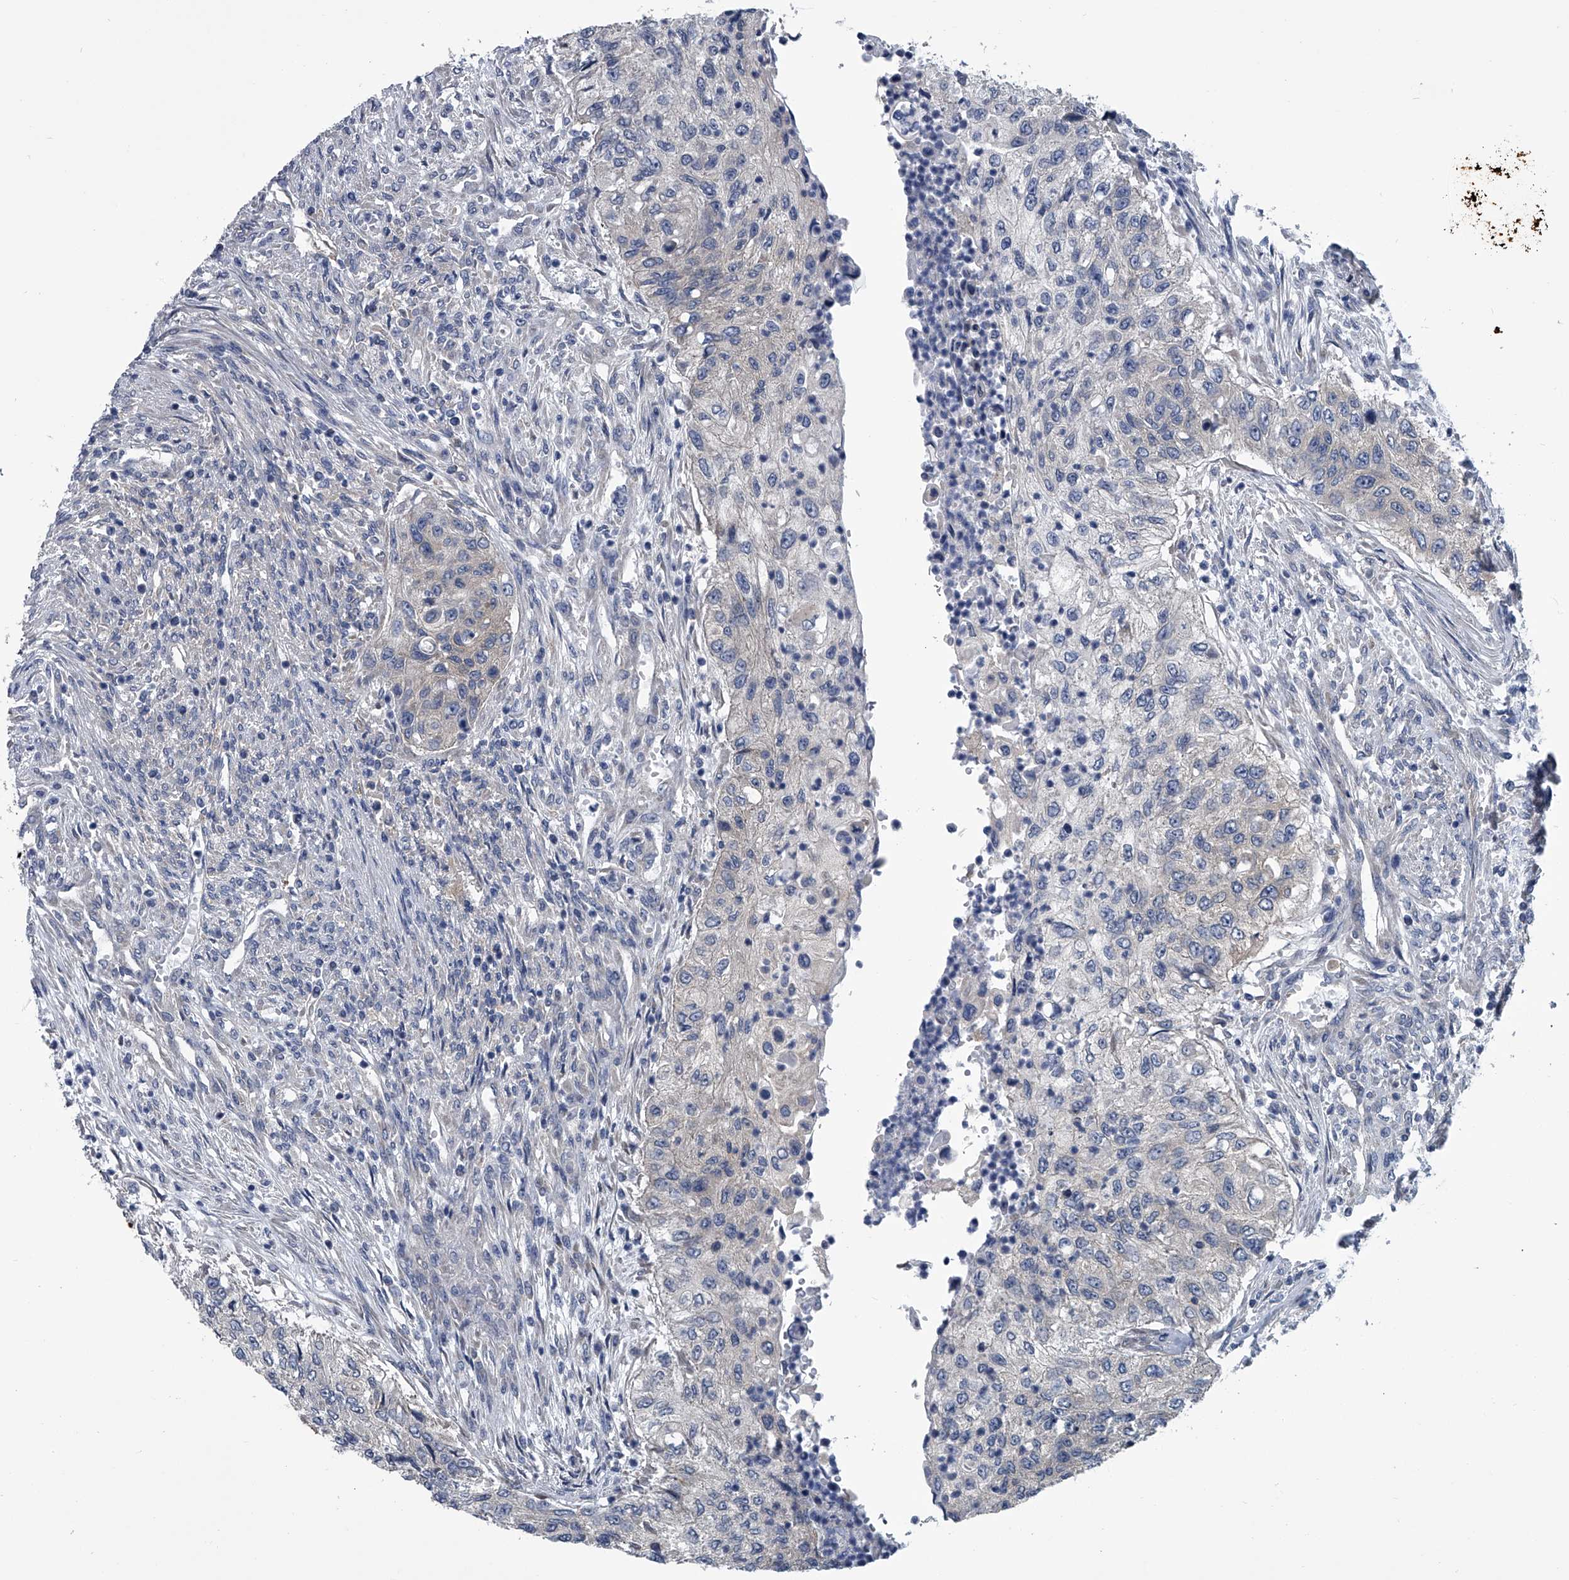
{"staining": {"intensity": "negative", "quantity": "none", "location": "none"}, "tissue": "urothelial cancer", "cell_type": "Tumor cells", "image_type": "cancer", "snomed": [{"axis": "morphology", "description": "Urothelial carcinoma, High grade"}, {"axis": "topography", "description": "Urinary bladder"}], "caption": "Immunohistochemistry of human urothelial cancer shows no expression in tumor cells.", "gene": "PPP2R5D", "patient": {"sex": "female", "age": 60}}